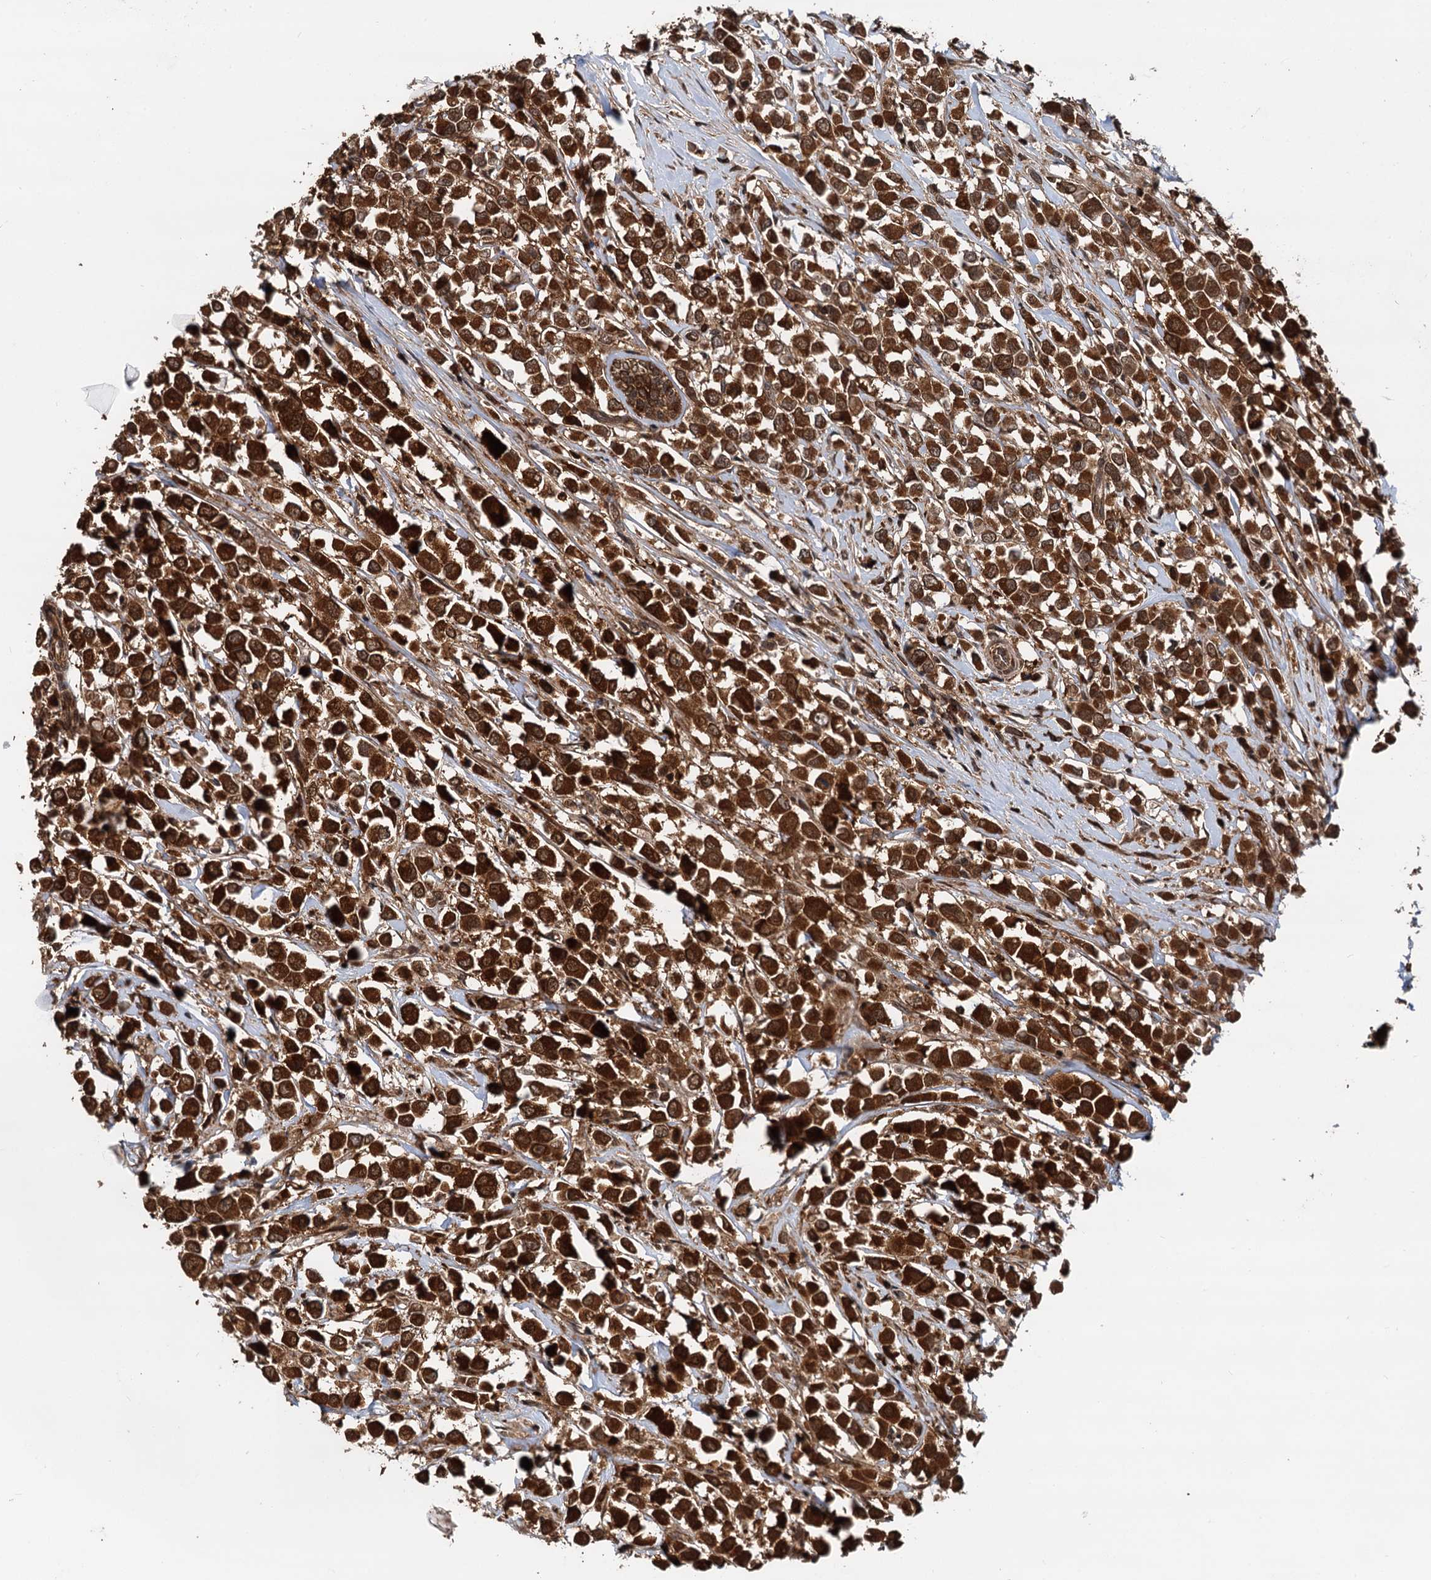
{"staining": {"intensity": "strong", "quantity": ">75%", "location": "cytoplasmic/membranous,nuclear"}, "tissue": "breast cancer", "cell_type": "Tumor cells", "image_type": "cancer", "snomed": [{"axis": "morphology", "description": "Duct carcinoma"}, {"axis": "topography", "description": "Breast"}], "caption": "Immunohistochemistry (IHC) micrograph of human breast cancer stained for a protein (brown), which exhibits high levels of strong cytoplasmic/membranous and nuclear positivity in approximately >75% of tumor cells.", "gene": "STUB1", "patient": {"sex": "female", "age": 61}}